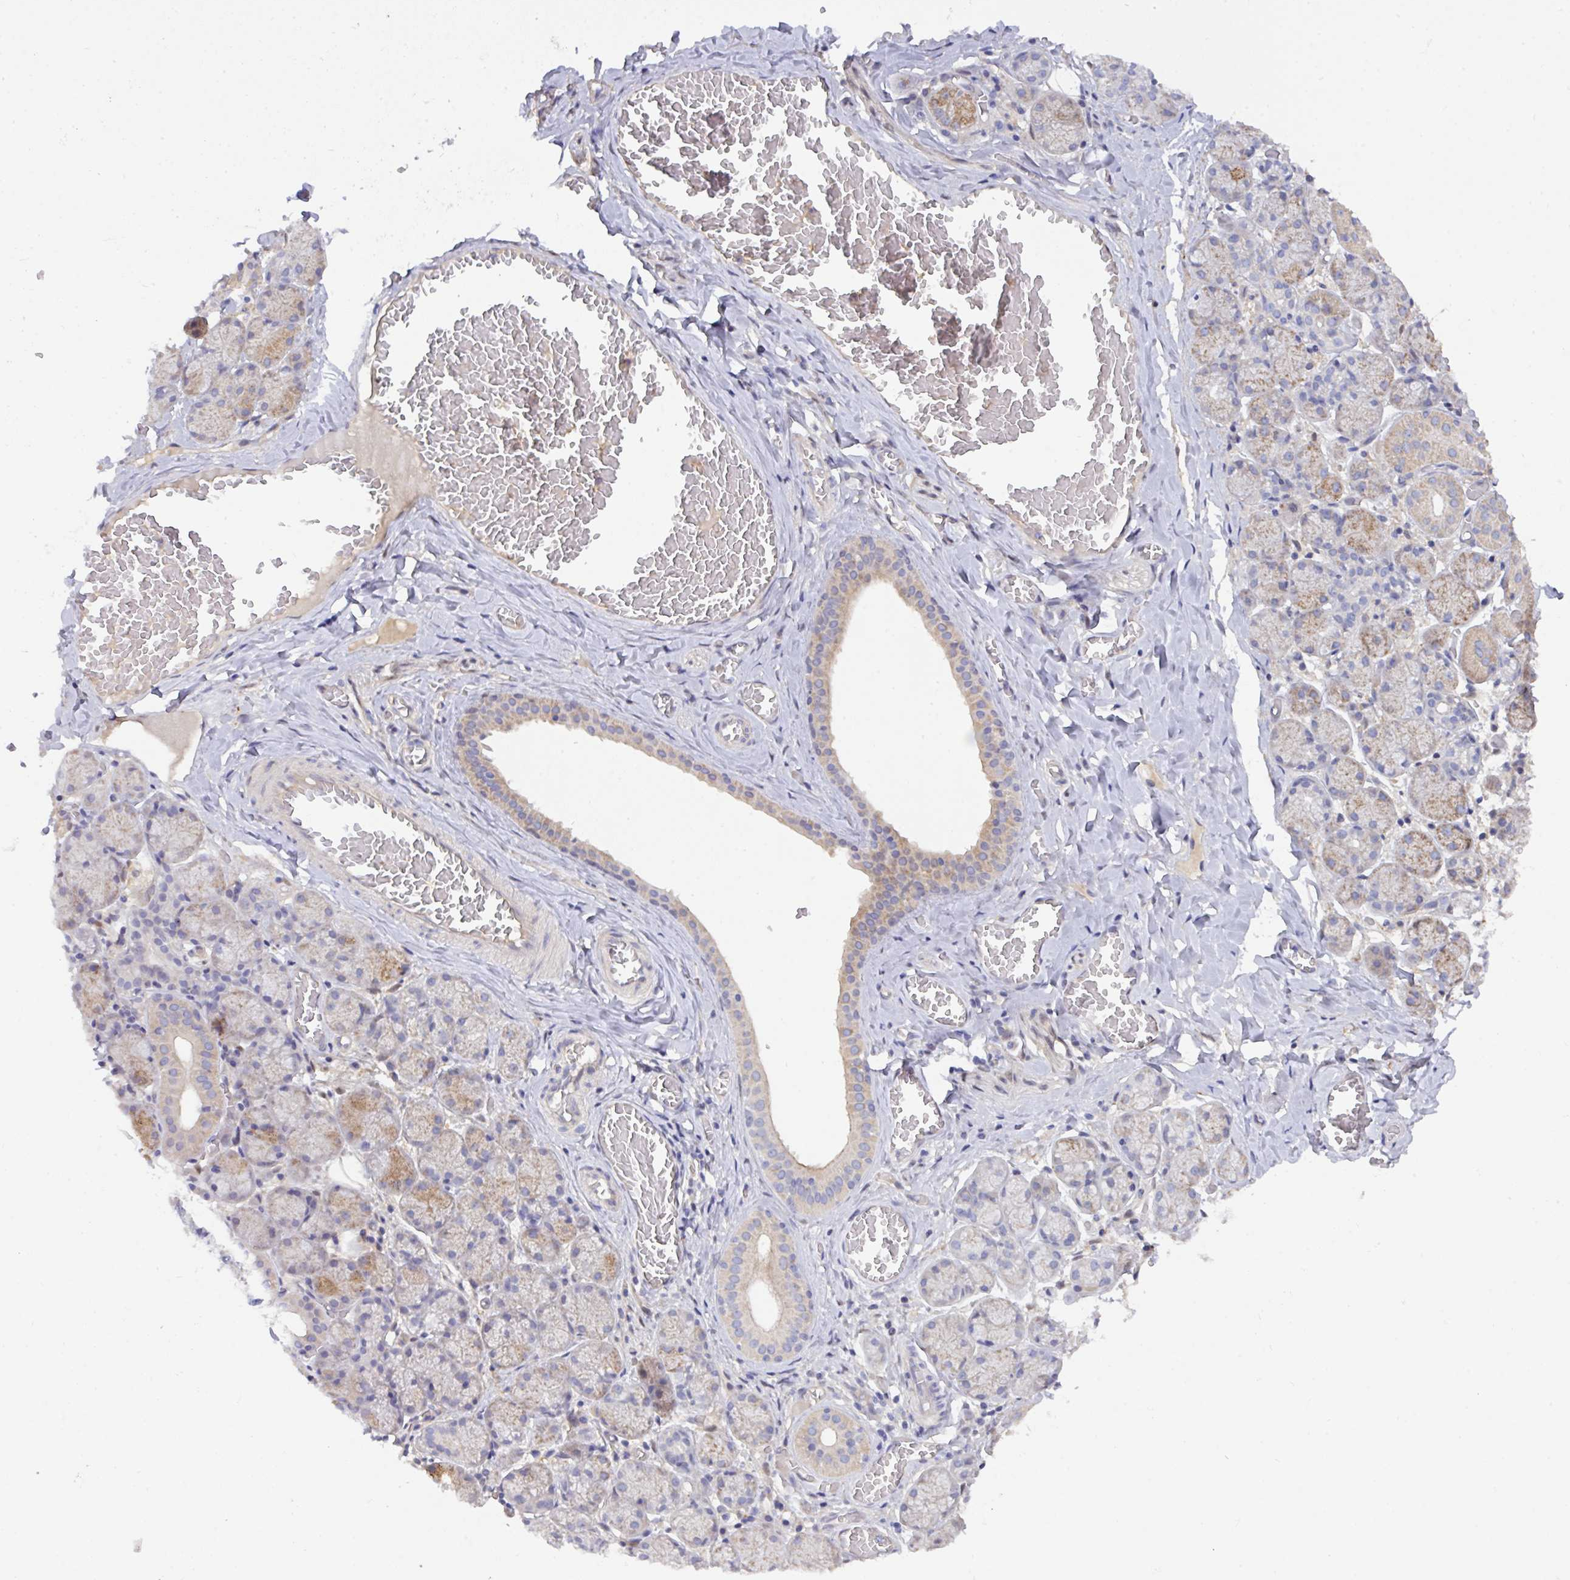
{"staining": {"intensity": "moderate", "quantity": "<25%", "location": "cytoplasmic/membranous"}, "tissue": "salivary gland", "cell_type": "Glandular cells", "image_type": "normal", "snomed": [{"axis": "morphology", "description": "Normal tissue, NOS"}, {"axis": "topography", "description": "Salivary gland"}], "caption": "A low amount of moderate cytoplasmic/membranous expression is identified in about <25% of glandular cells in benign salivary gland.", "gene": "L3HYPDH", "patient": {"sex": "female", "age": 24}}